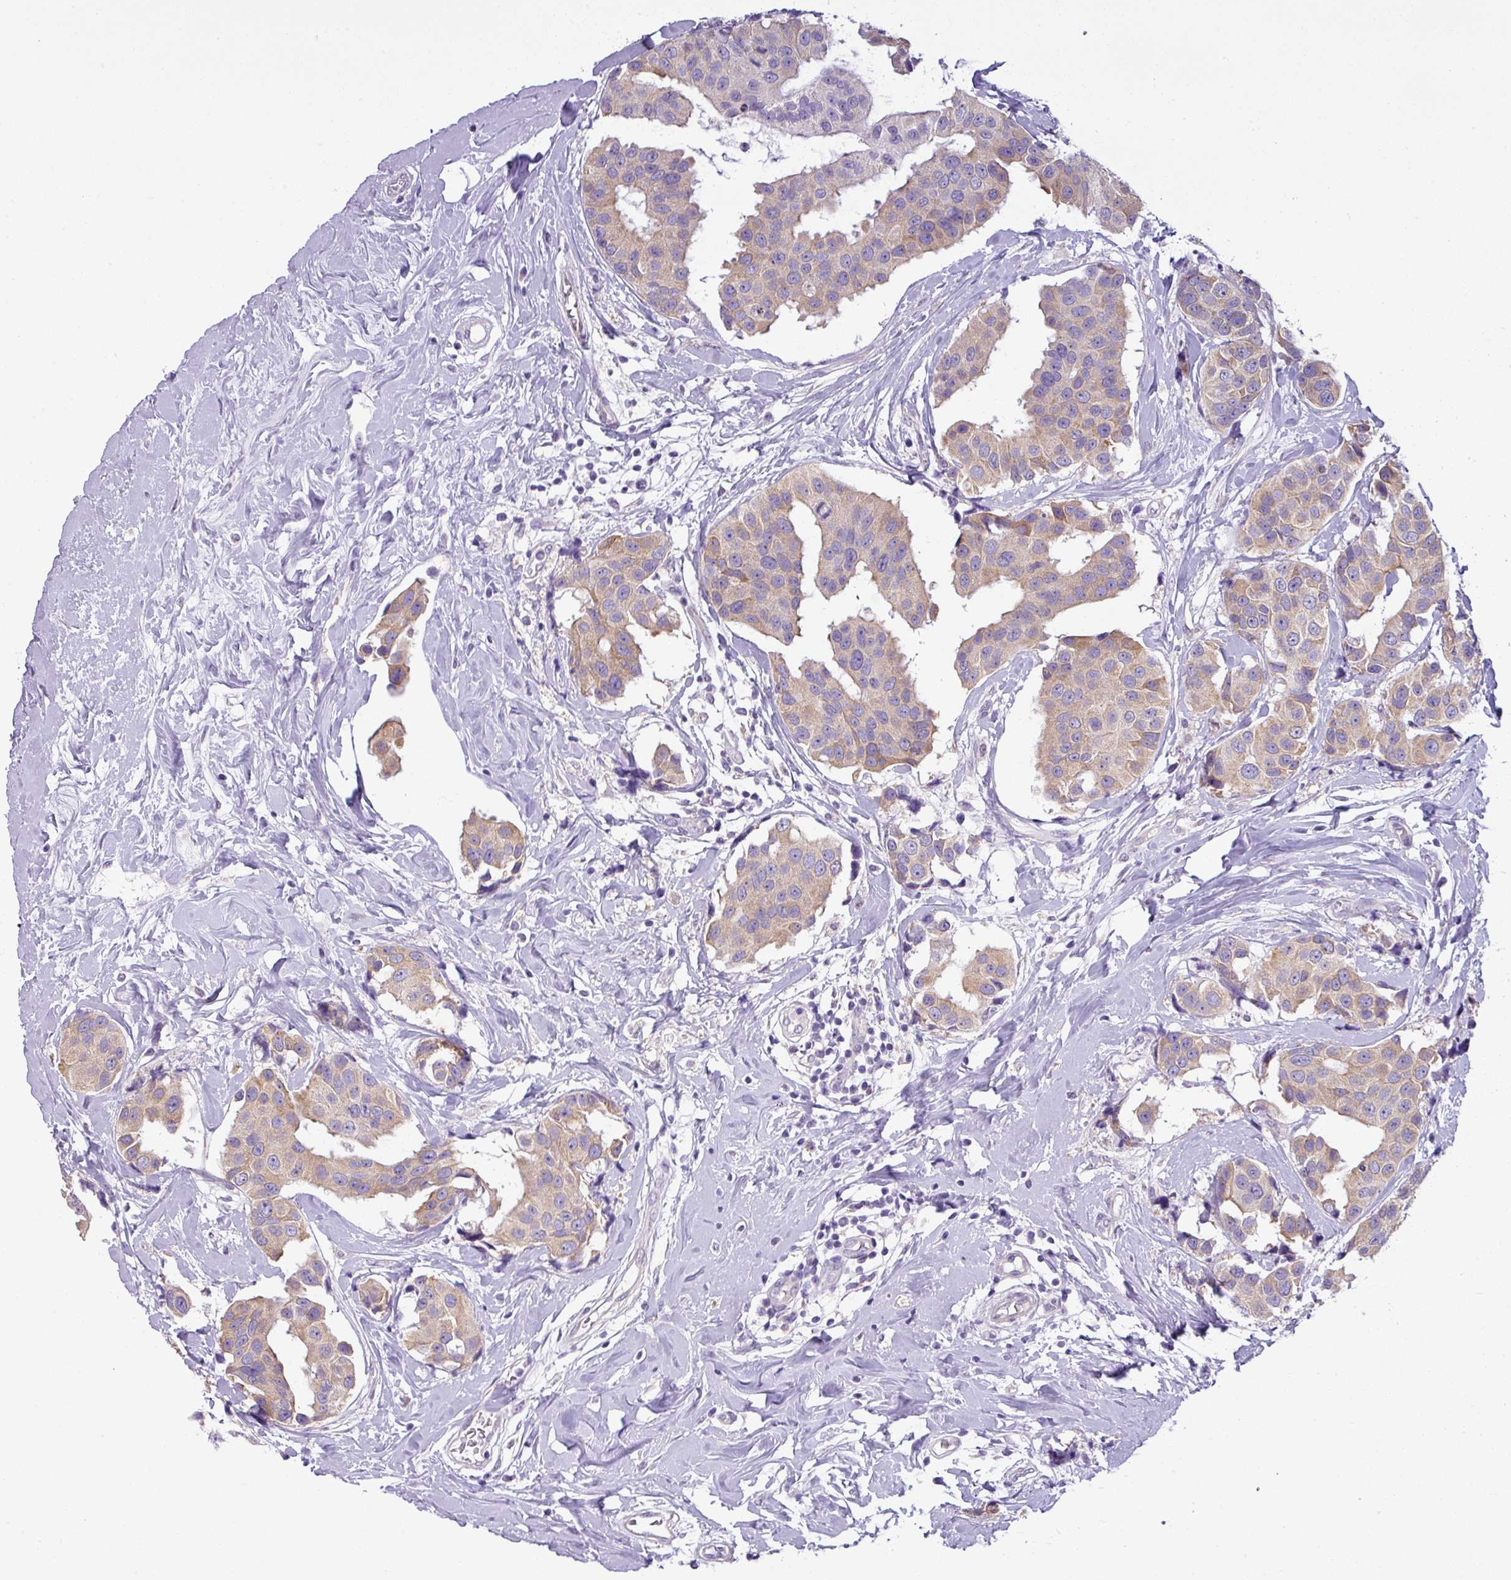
{"staining": {"intensity": "moderate", "quantity": ">75%", "location": "cytoplasmic/membranous"}, "tissue": "breast cancer", "cell_type": "Tumor cells", "image_type": "cancer", "snomed": [{"axis": "morphology", "description": "Normal tissue, NOS"}, {"axis": "morphology", "description": "Duct carcinoma"}, {"axis": "topography", "description": "Breast"}], "caption": "Breast cancer tissue exhibits moderate cytoplasmic/membranous expression in about >75% of tumor cells, visualized by immunohistochemistry.", "gene": "TOR1AIP2", "patient": {"sex": "female", "age": 39}}